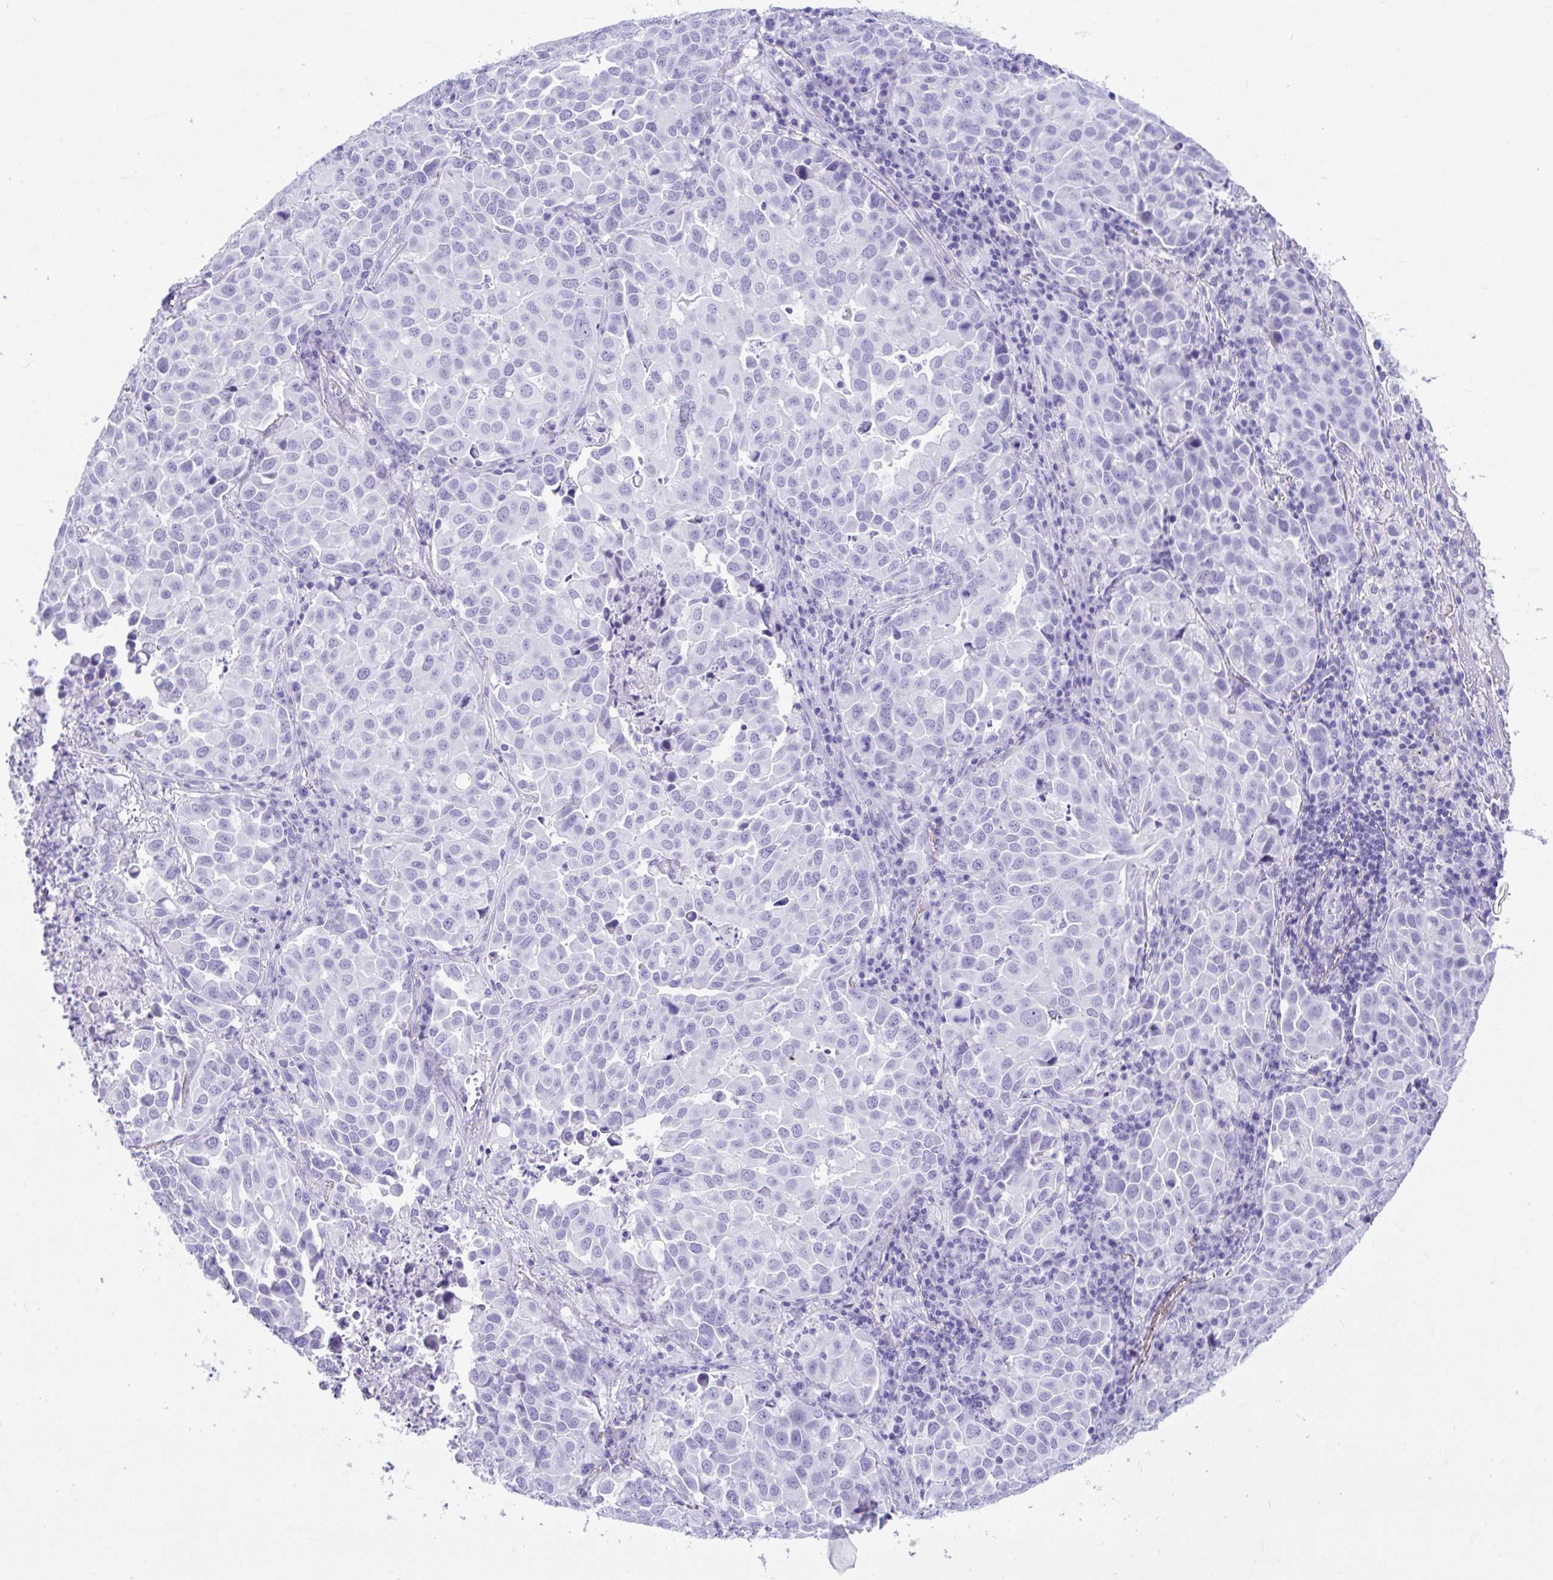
{"staining": {"intensity": "negative", "quantity": "none", "location": "none"}, "tissue": "lung cancer", "cell_type": "Tumor cells", "image_type": "cancer", "snomed": [{"axis": "morphology", "description": "Adenocarcinoma, NOS"}, {"axis": "morphology", "description": "Adenocarcinoma, metastatic, NOS"}, {"axis": "topography", "description": "Lymph node"}, {"axis": "topography", "description": "Lung"}], "caption": "There is no significant staining in tumor cells of lung cancer.", "gene": "TMEM35A", "patient": {"sex": "female", "age": 65}}